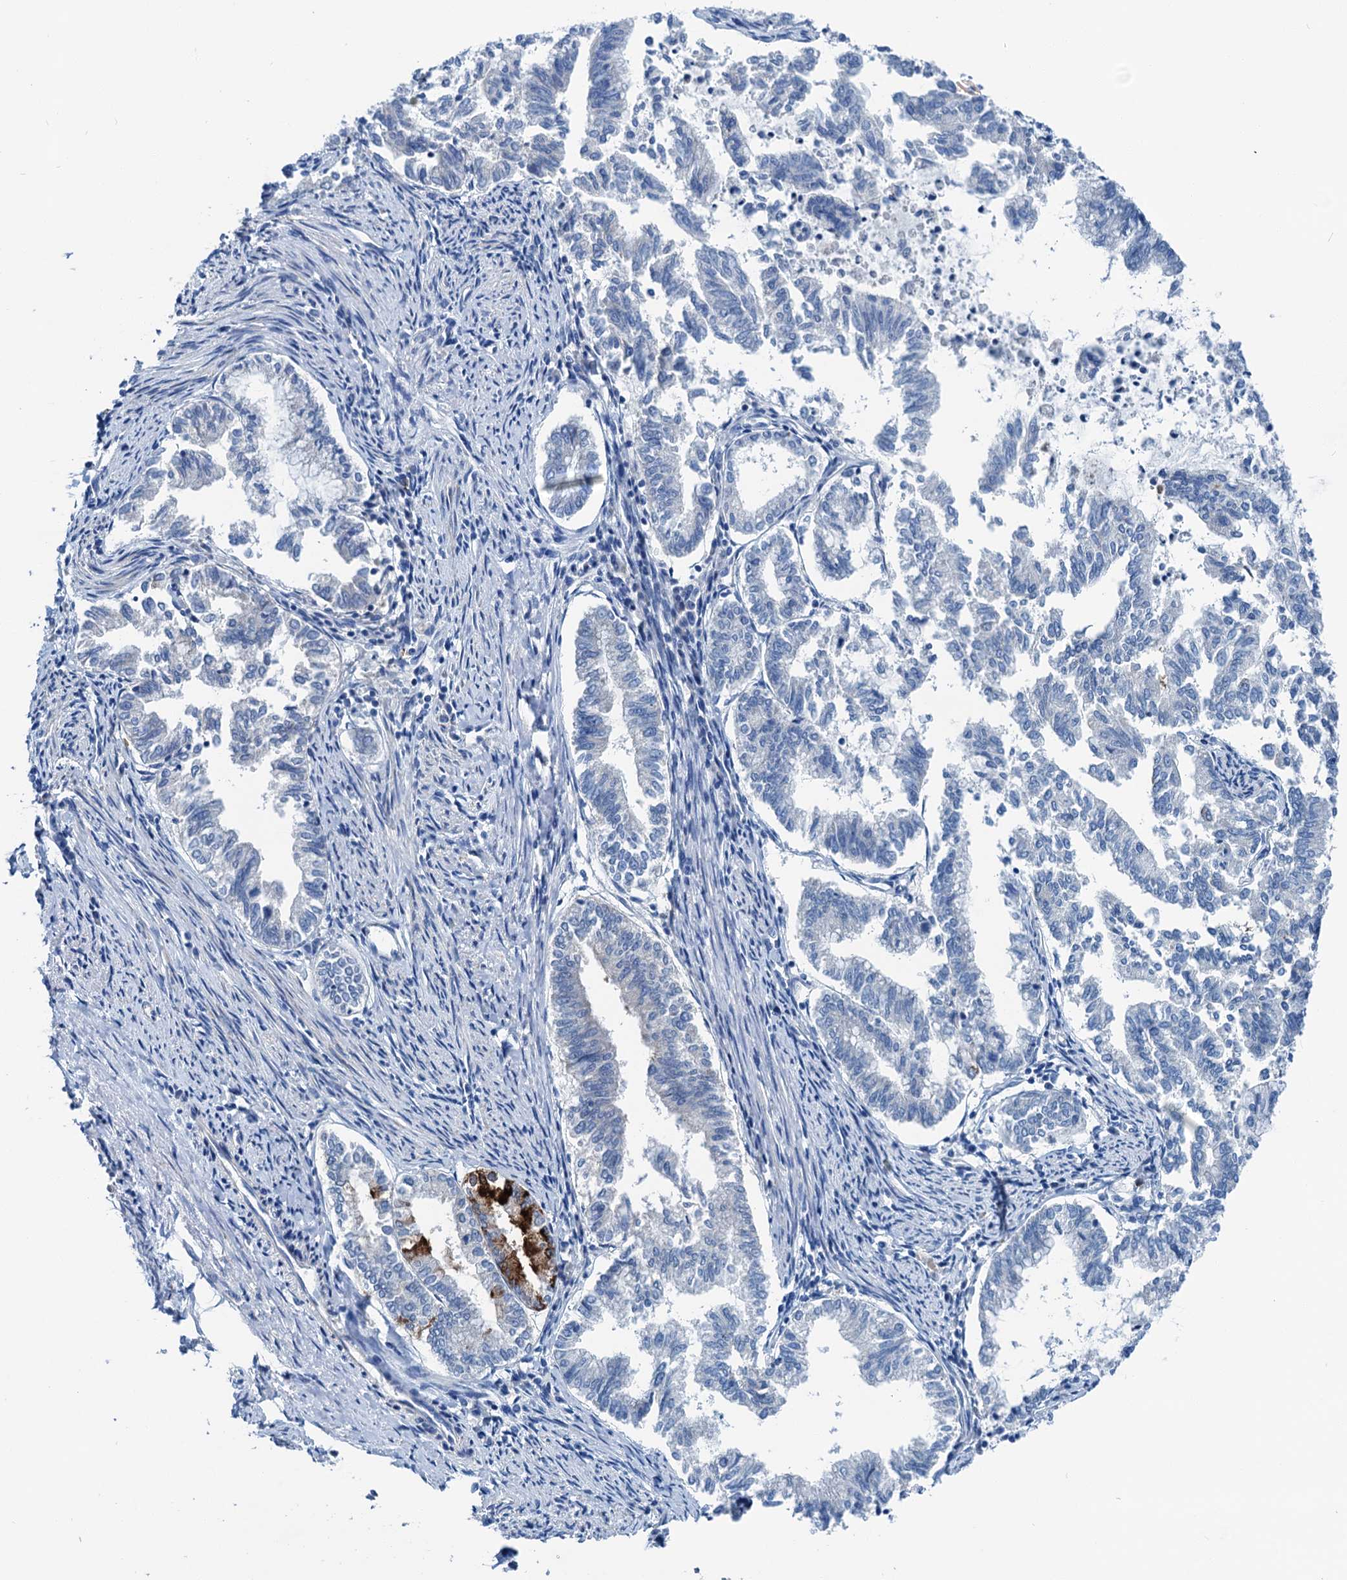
{"staining": {"intensity": "negative", "quantity": "none", "location": "none"}, "tissue": "endometrial cancer", "cell_type": "Tumor cells", "image_type": "cancer", "snomed": [{"axis": "morphology", "description": "Adenocarcinoma, NOS"}, {"axis": "topography", "description": "Endometrium"}], "caption": "This photomicrograph is of adenocarcinoma (endometrial) stained with immunohistochemistry (IHC) to label a protein in brown with the nuclei are counter-stained blue. There is no positivity in tumor cells. (DAB (3,3'-diaminobenzidine) IHC visualized using brightfield microscopy, high magnification).", "gene": "KNDC1", "patient": {"sex": "female", "age": 79}}